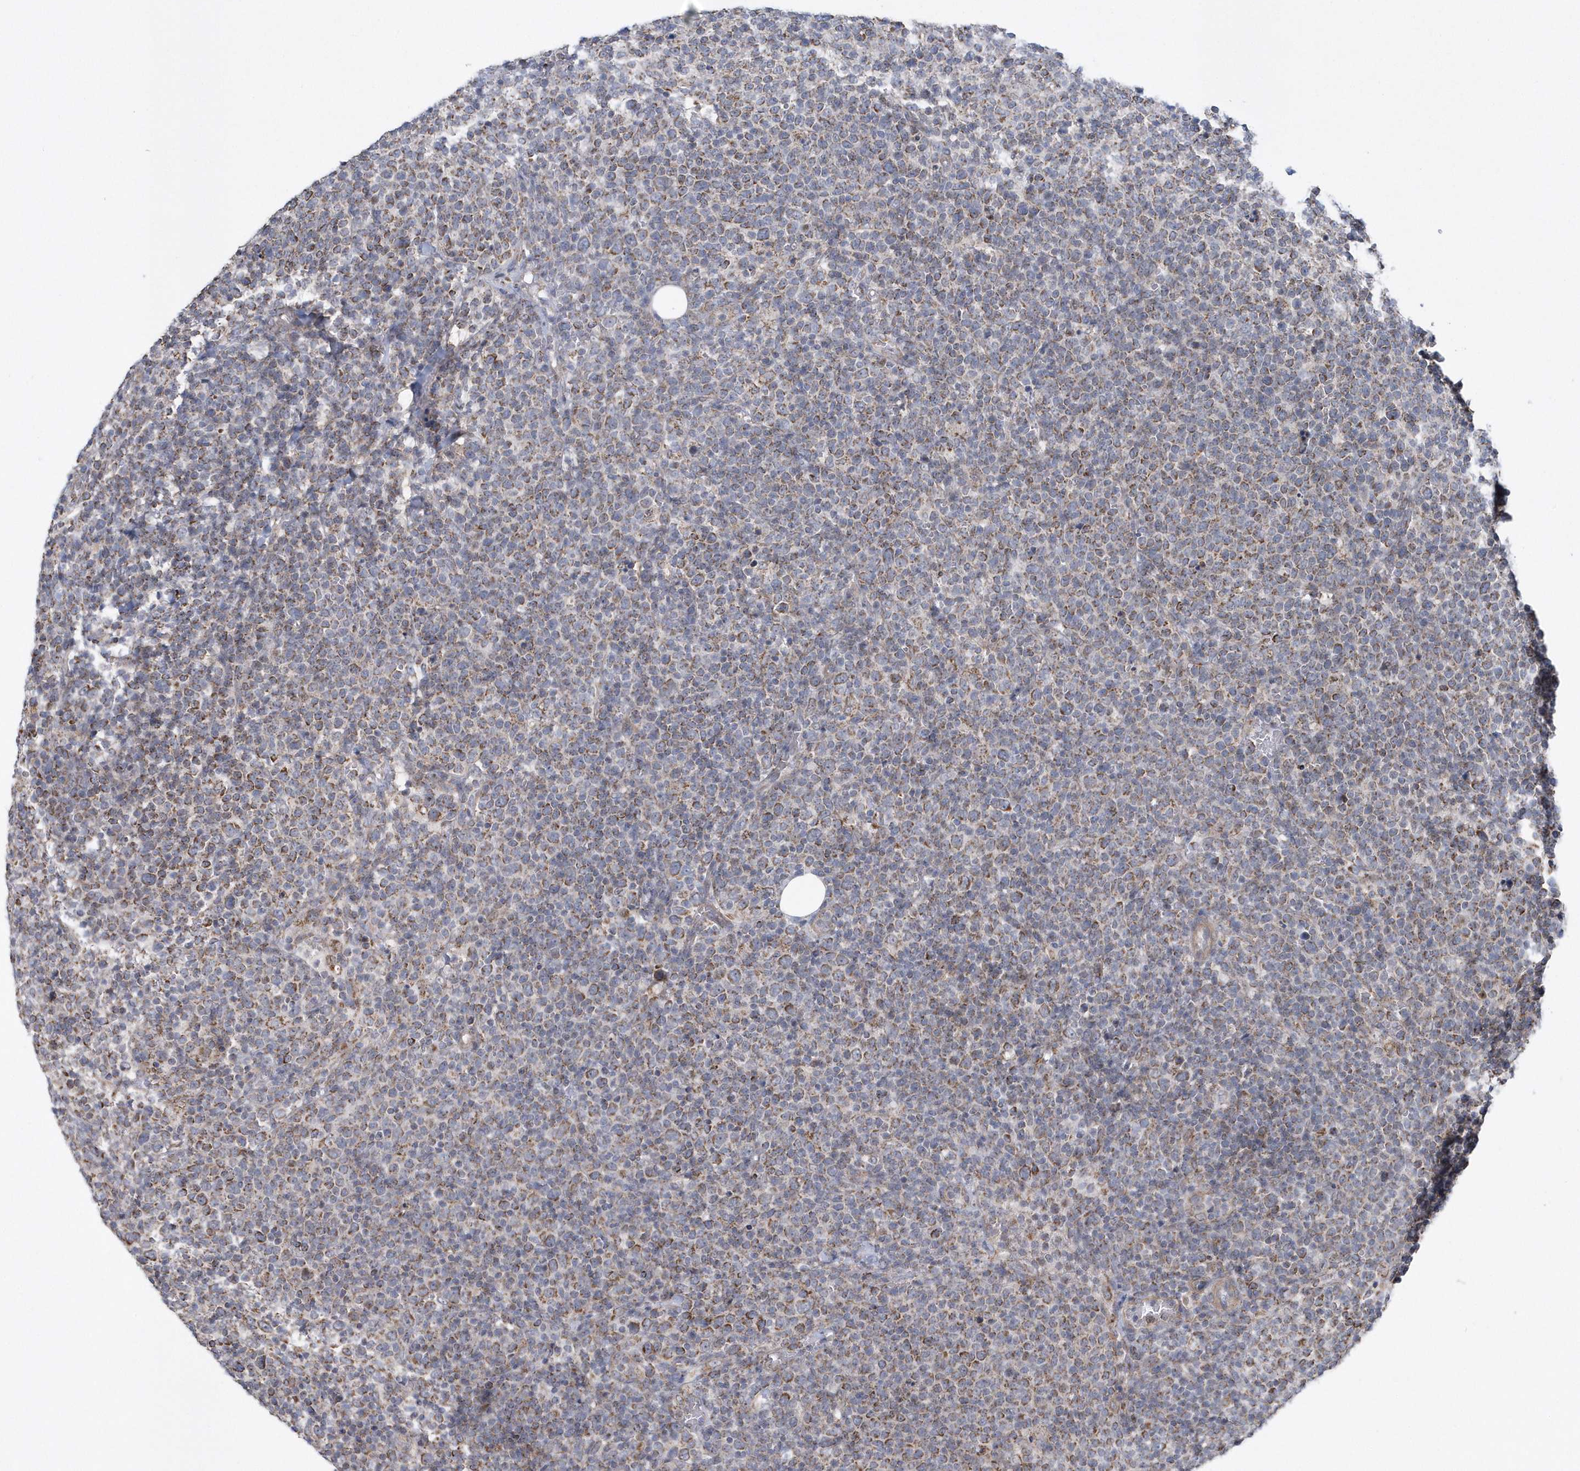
{"staining": {"intensity": "moderate", "quantity": ">75%", "location": "cytoplasmic/membranous"}, "tissue": "lymphoma", "cell_type": "Tumor cells", "image_type": "cancer", "snomed": [{"axis": "morphology", "description": "Malignant lymphoma, non-Hodgkin's type, High grade"}, {"axis": "topography", "description": "Lymph node"}], "caption": "Brown immunohistochemical staining in human lymphoma shows moderate cytoplasmic/membranous positivity in approximately >75% of tumor cells. Ihc stains the protein of interest in brown and the nuclei are stained blue.", "gene": "SLX9", "patient": {"sex": "male", "age": 61}}